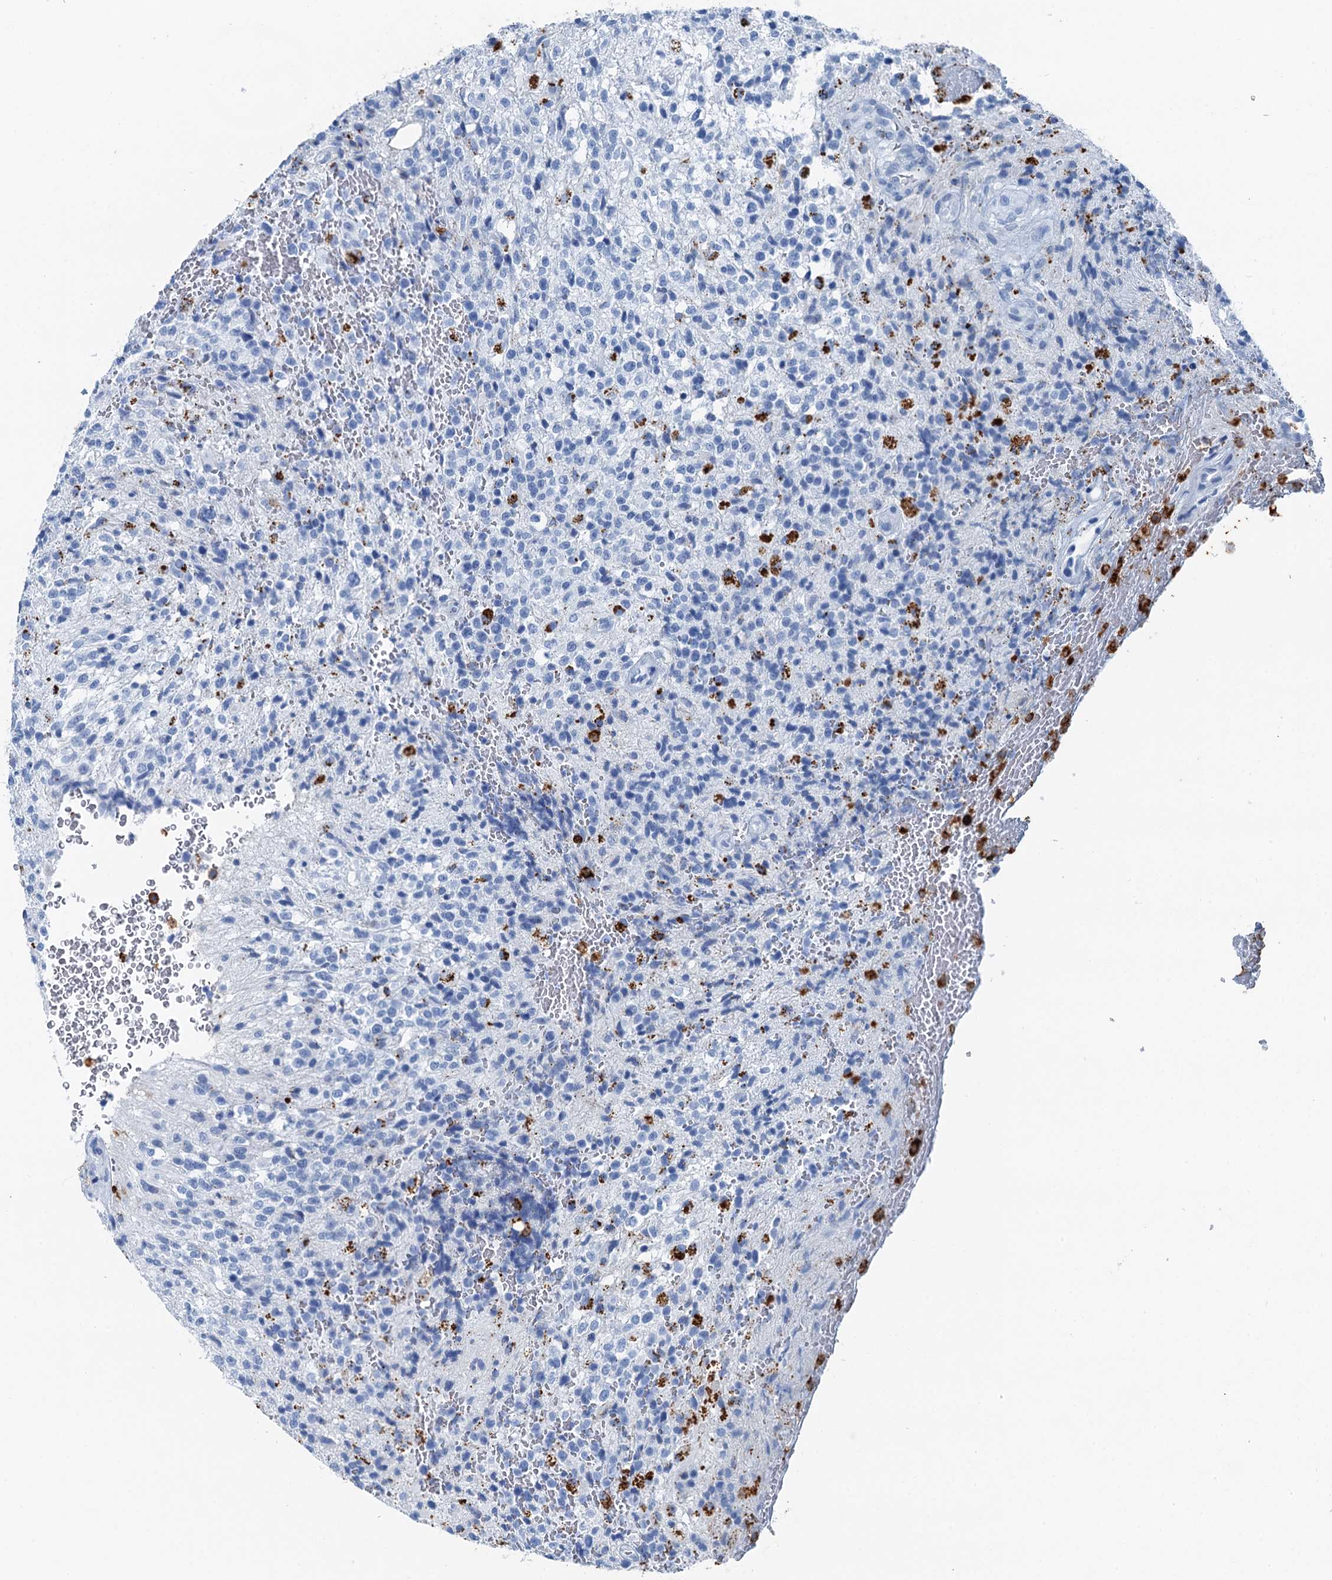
{"staining": {"intensity": "negative", "quantity": "none", "location": "none"}, "tissue": "glioma", "cell_type": "Tumor cells", "image_type": "cancer", "snomed": [{"axis": "morphology", "description": "Glioma, malignant, High grade"}, {"axis": "topography", "description": "Brain"}], "caption": "High-grade glioma (malignant) was stained to show a protein in brown. There is no significant positivity in tumor cells.", "gene": "PLAC8", "patient": {"sex": "male", "age": 56}}